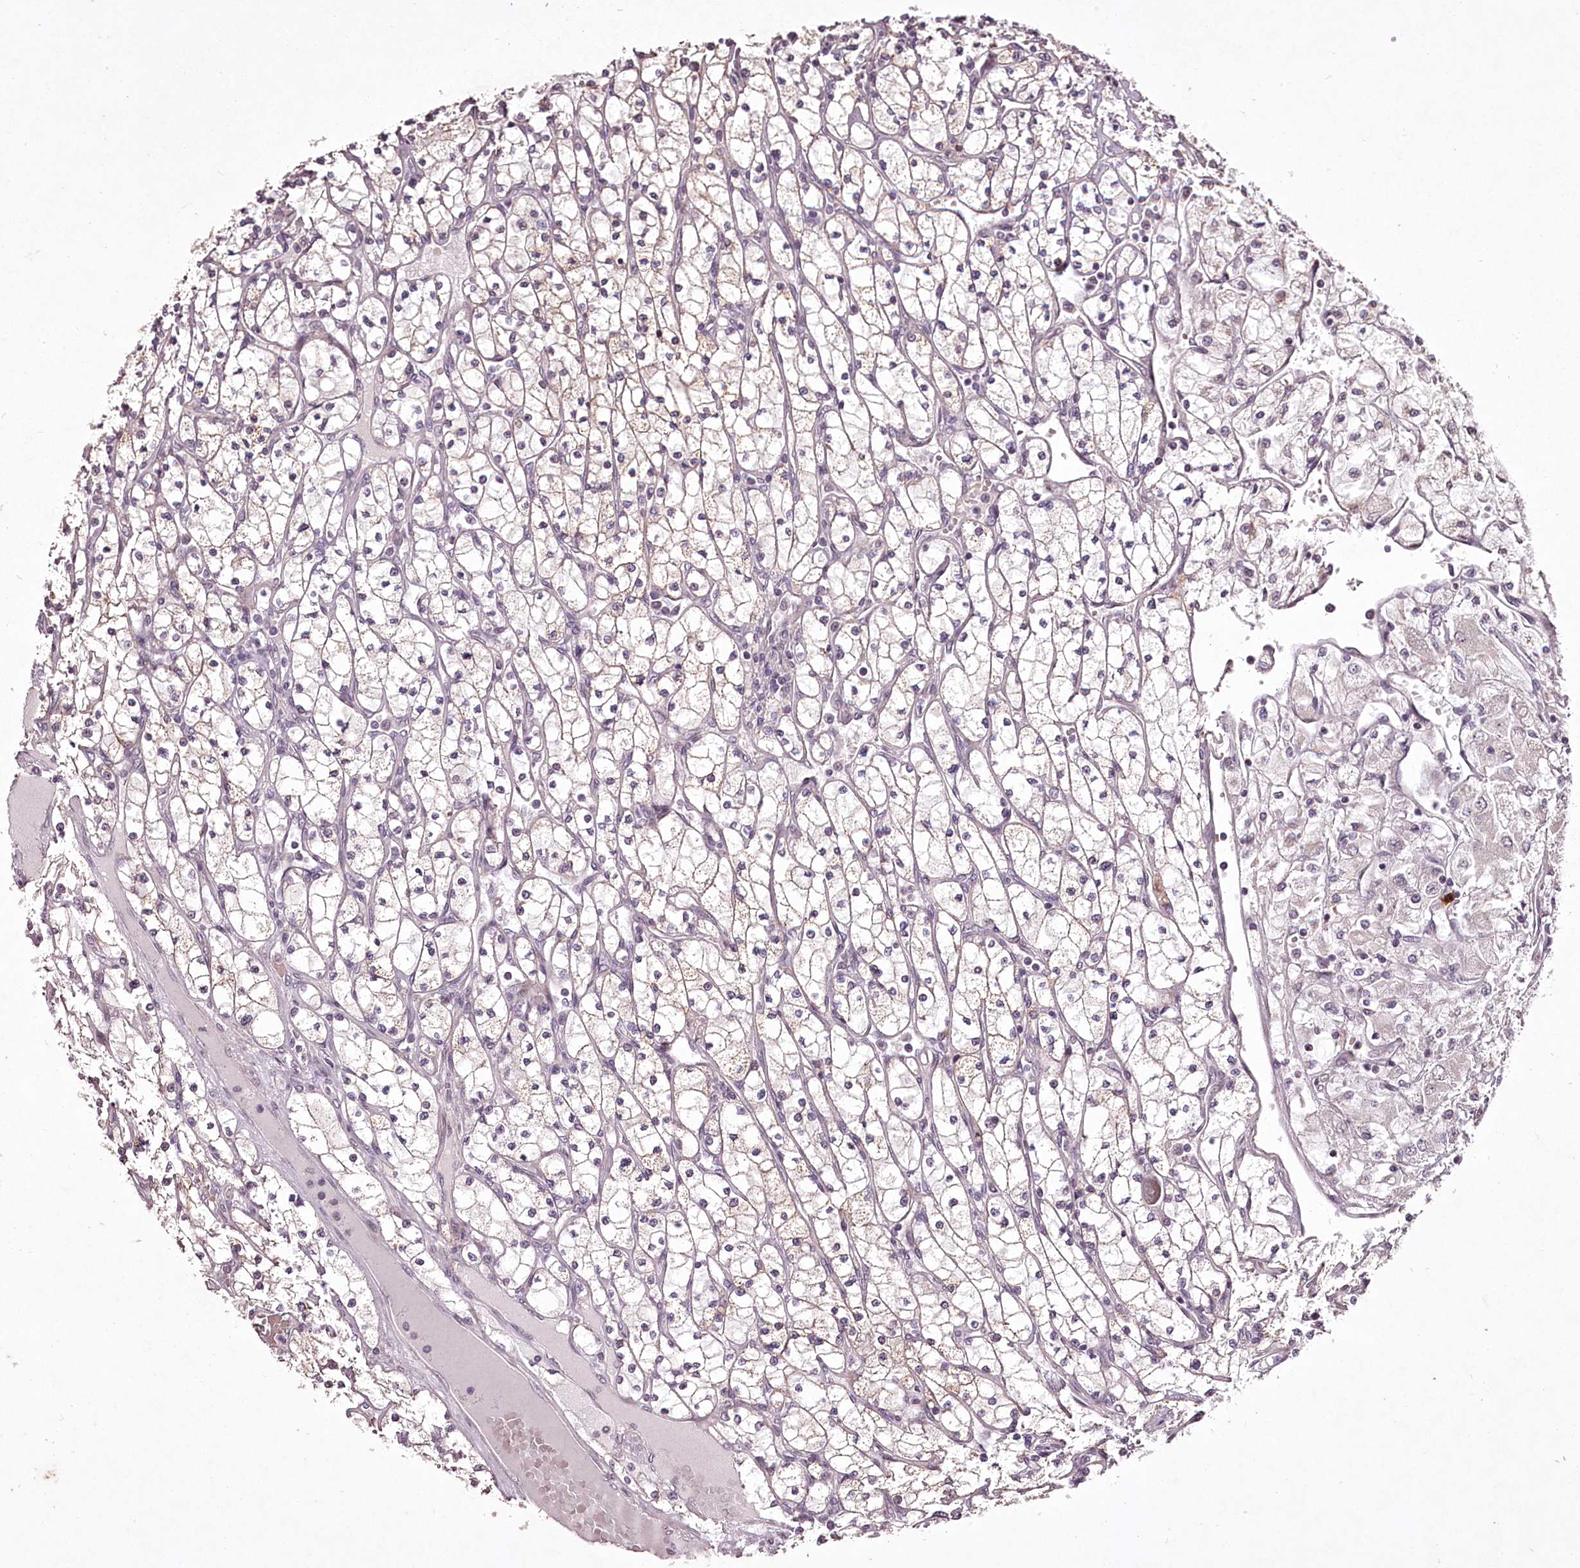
{"staining": {"intensity": "weak", "quantity": "<25%", "location": "cytoplasmic/membranous,nuclear"}, "tissue": "renal cancer", "cell_type": "Tumor cells", "image_type": "cancer", "snomed": [{"axis": "morphology", "description": "Adenocarcinoma, NOS"}, {"axis": "topography", "description": "Kidney"}], "caption": "Renal adenocarcinoma was stained to show a protein in brown. There is no significant expression in tumor cells. The staining is performed using DAB brown chromogen with nuclei counter-stained in using hematoxylin.", "gene": "ADRA1D", "patient": {"sex": "male", "age": 80}}